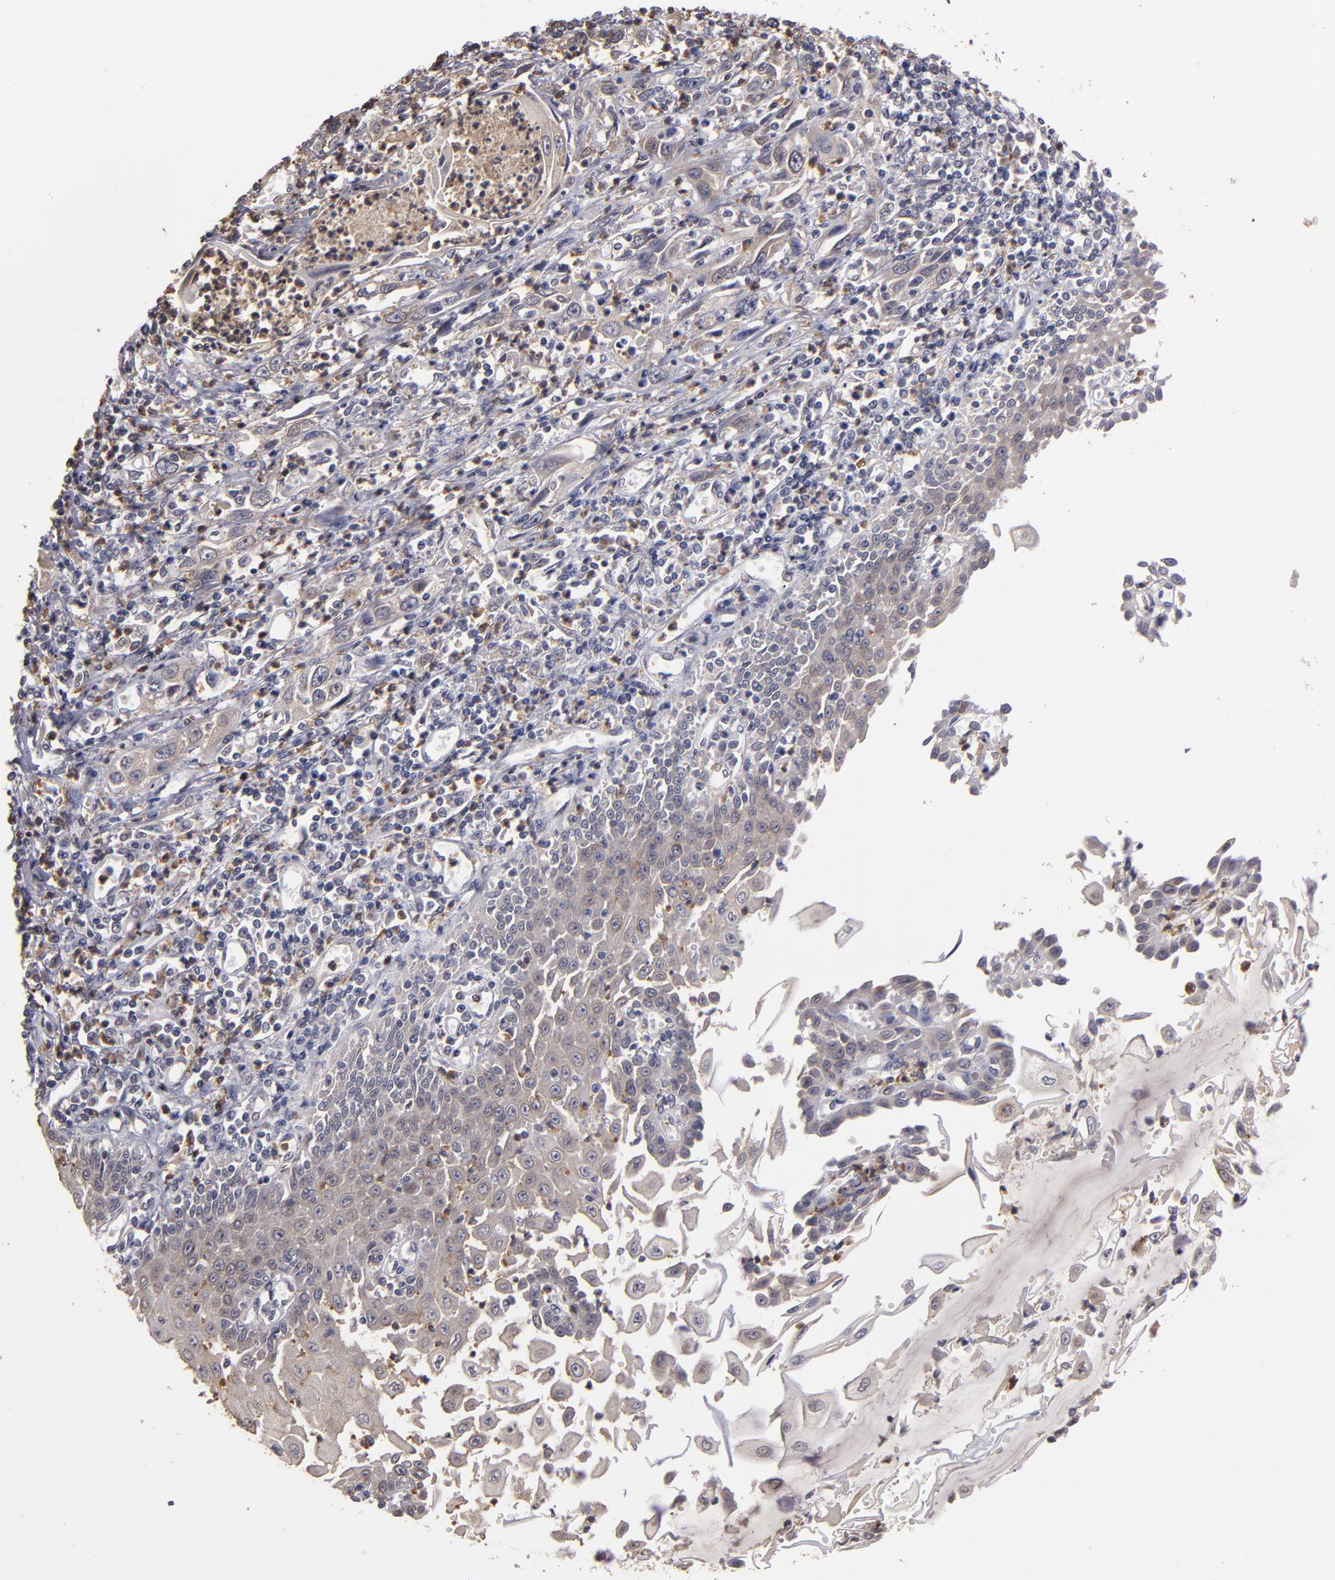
{"staining": {"intensity": "weak", "quantity": "25%-75%", "location": "cytoplasmic/membranous"}, "tissue": "esophagus", "cell_type": "Squamous epithelial cells", "image_type": "normal", "snomed": [{"axis": "morphology", "description": "Normal tissue, NOS"}, {"axis": "topography", "description": "Esophagus"}], "caption": "Immunohistochemical staining of unremarkable human esophagus exhibits weak cytoplasmic/membranous protein expression in approximately 25%-75% of squamous epithelial cells. Using DAB (3,3'-diaminobenzidine) (brown) and hematoxylin (blue) stains, captured at high magnification using brightfield microscopy.", "gene": "SERPINA7", "patient": {"sex": "male", "age": 65}}